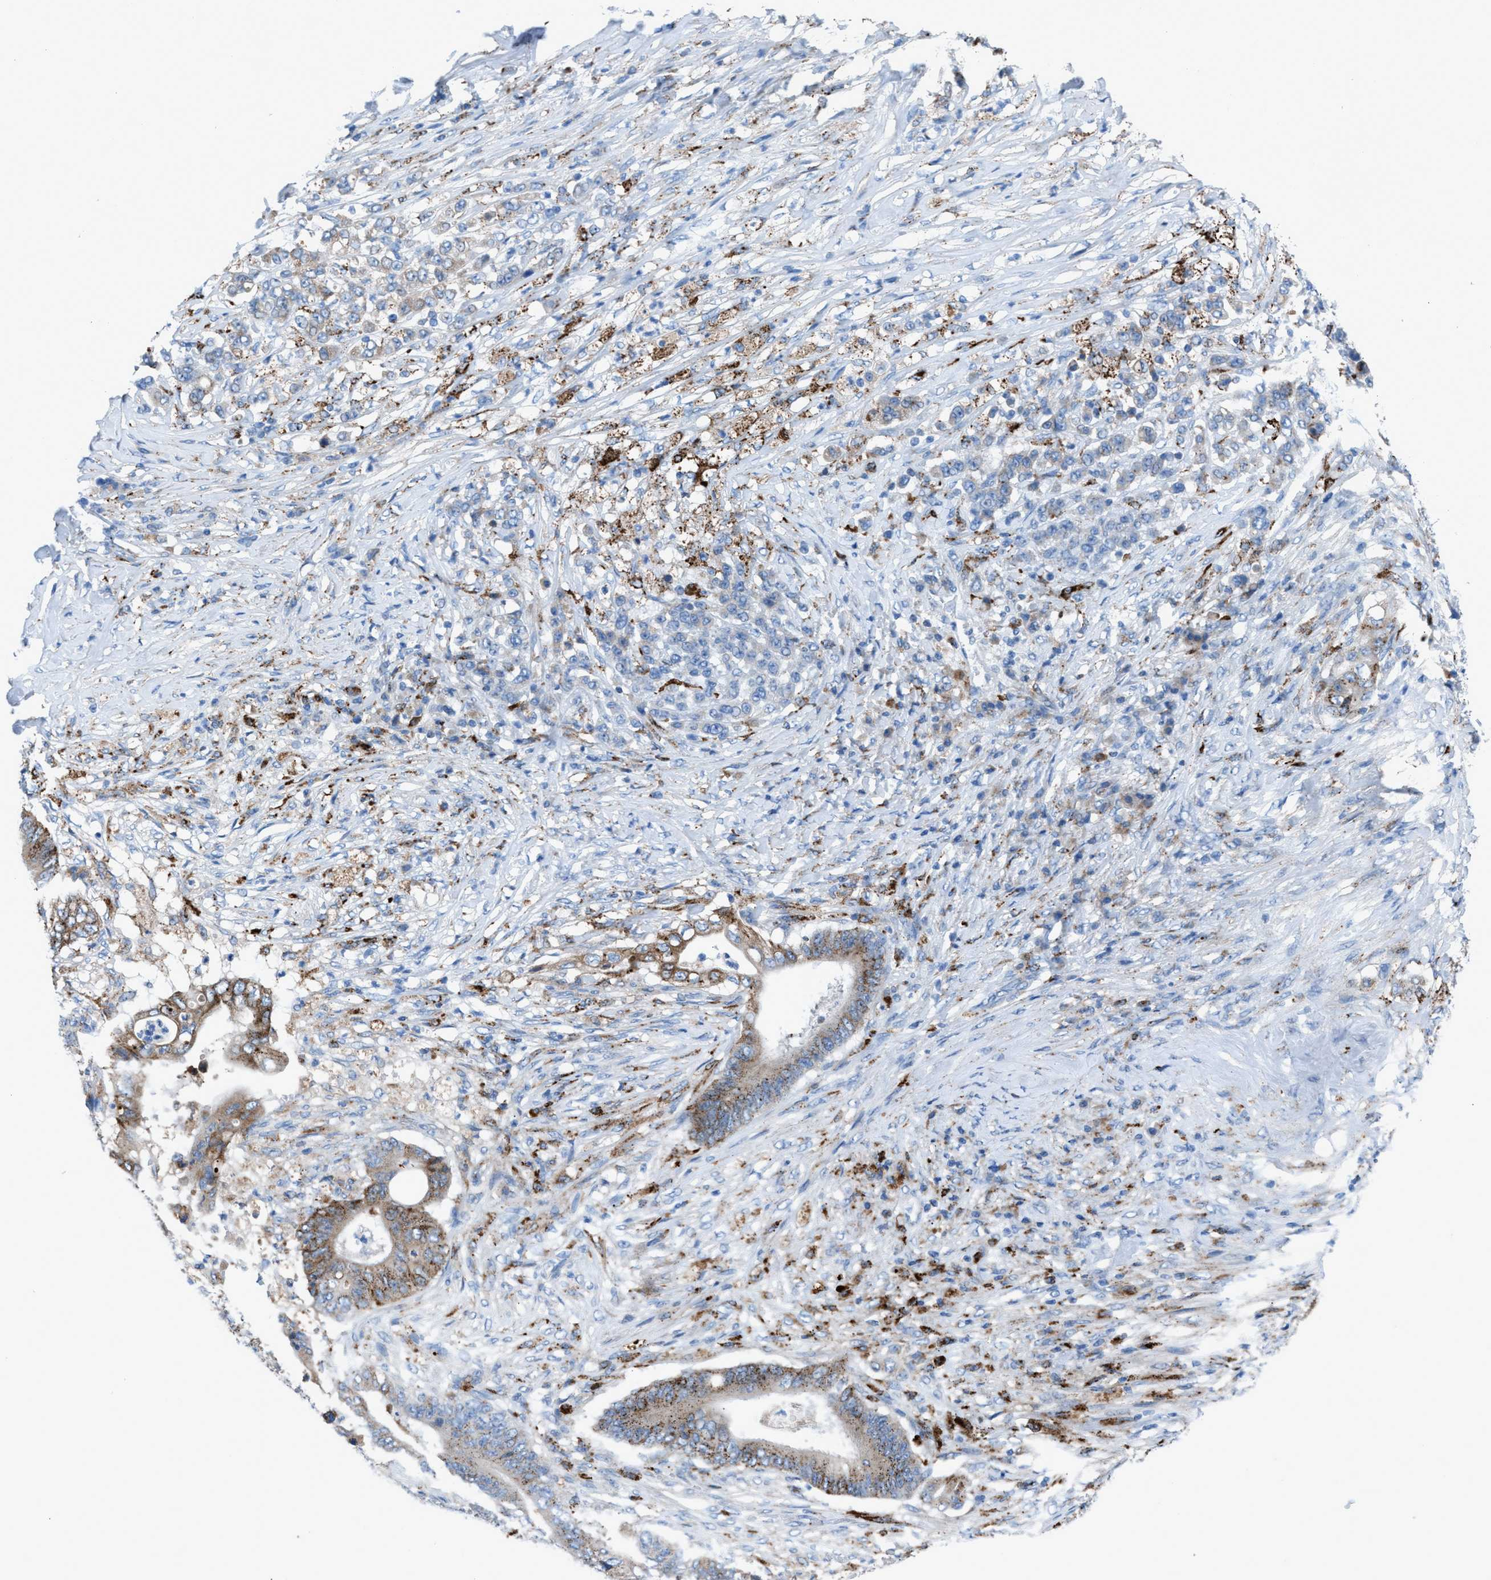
{"staining": {"intensity": "moderate", "quantity": ">75%", "location": "cytoplasmic/membranous"}, "tissue": "stomach cancer", "cell_type": "Tumor cells", "image_type": "cancer", "snomed": [{"axis": "morphology", "description": "Adenocarcinoma, NOS"}, {"axis": "topography", "description": "Stomach"}], "caption": "A brown stain shows moderate cytoplasmic/membranous expression of a protein in stomach cancer (adenocarcinoma) tumor cells.", "gene": "CD1B", "patient": {"sex": "female", "age": 73}}